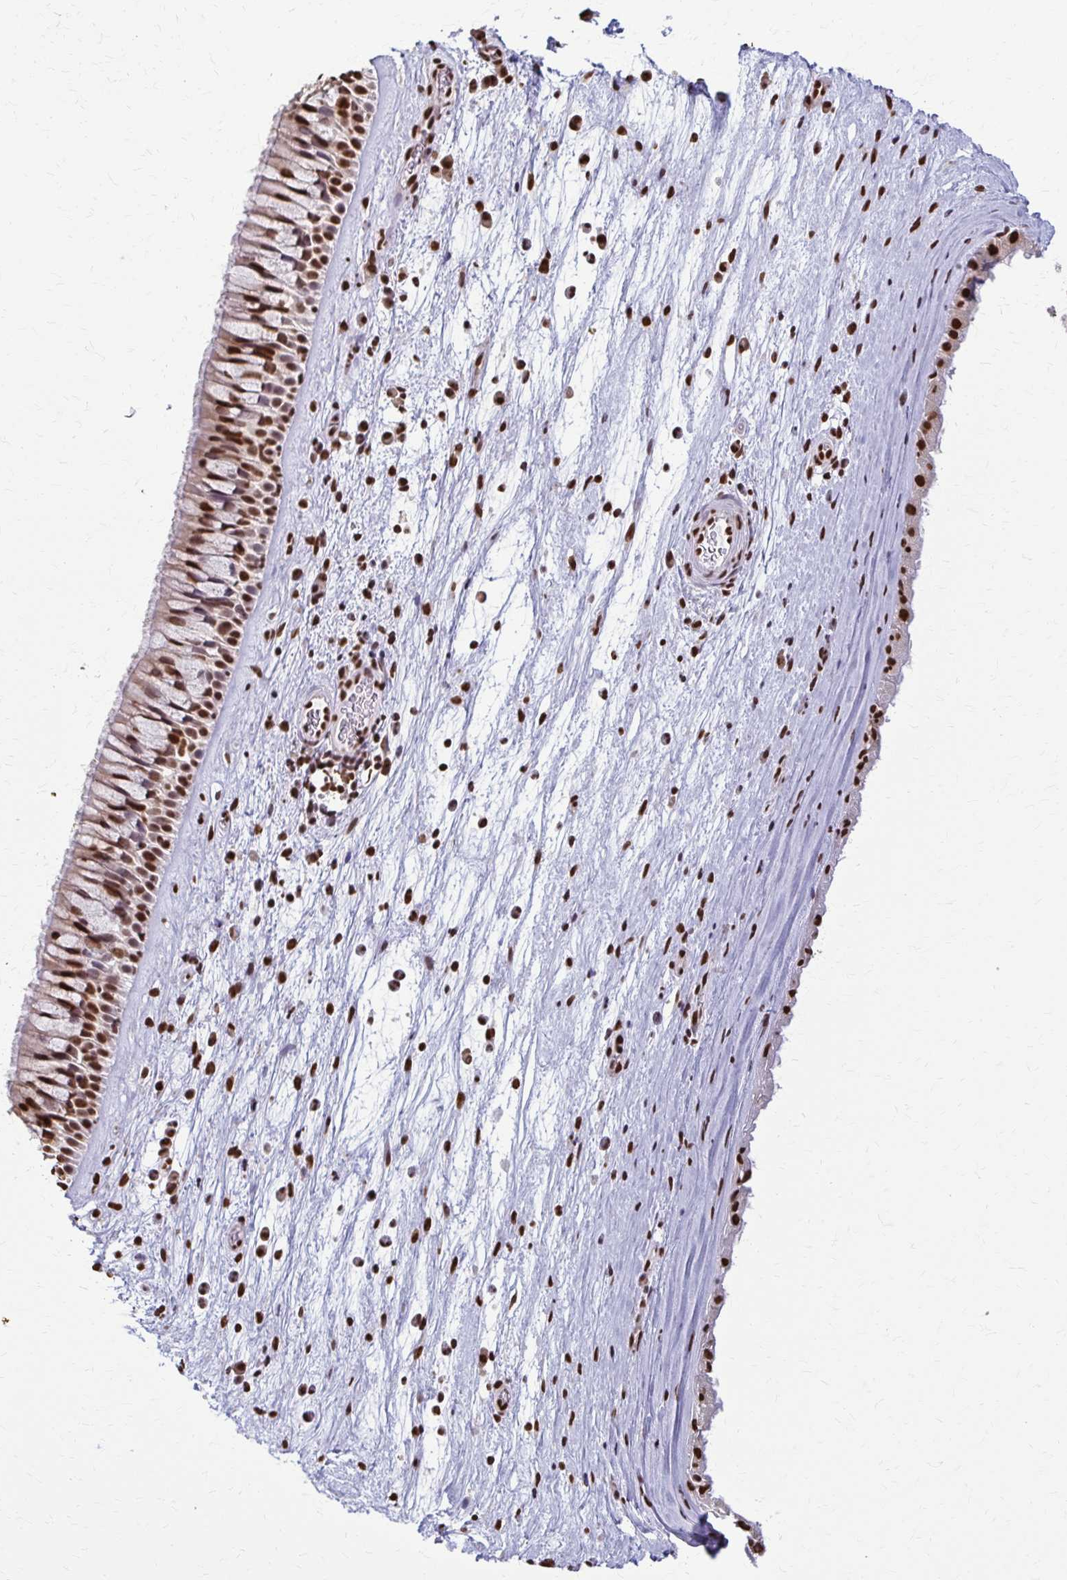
{"staining": {"intensity": "moderate", "quantity": ">75%", "location": "nuclear"}, "tissue": "nasopharynx", "cell_type": "Respiratory epithelial cells", "image_type": "normal", "snomed": [{"axis": "morphology", "description": "Normal tissue, NOS"}, {"axis": "topography", "description": "Nasopharynx"}], "caption": "This micrograph shows immunohistochemistry (IHC) staining of unremarkable human nasopharynx, with medium moderate nuclear expression in approximately >75% of respiratory epithelial cells.", "gene": "SNRPA", "patient": {"sex": "male", "age": 74}}